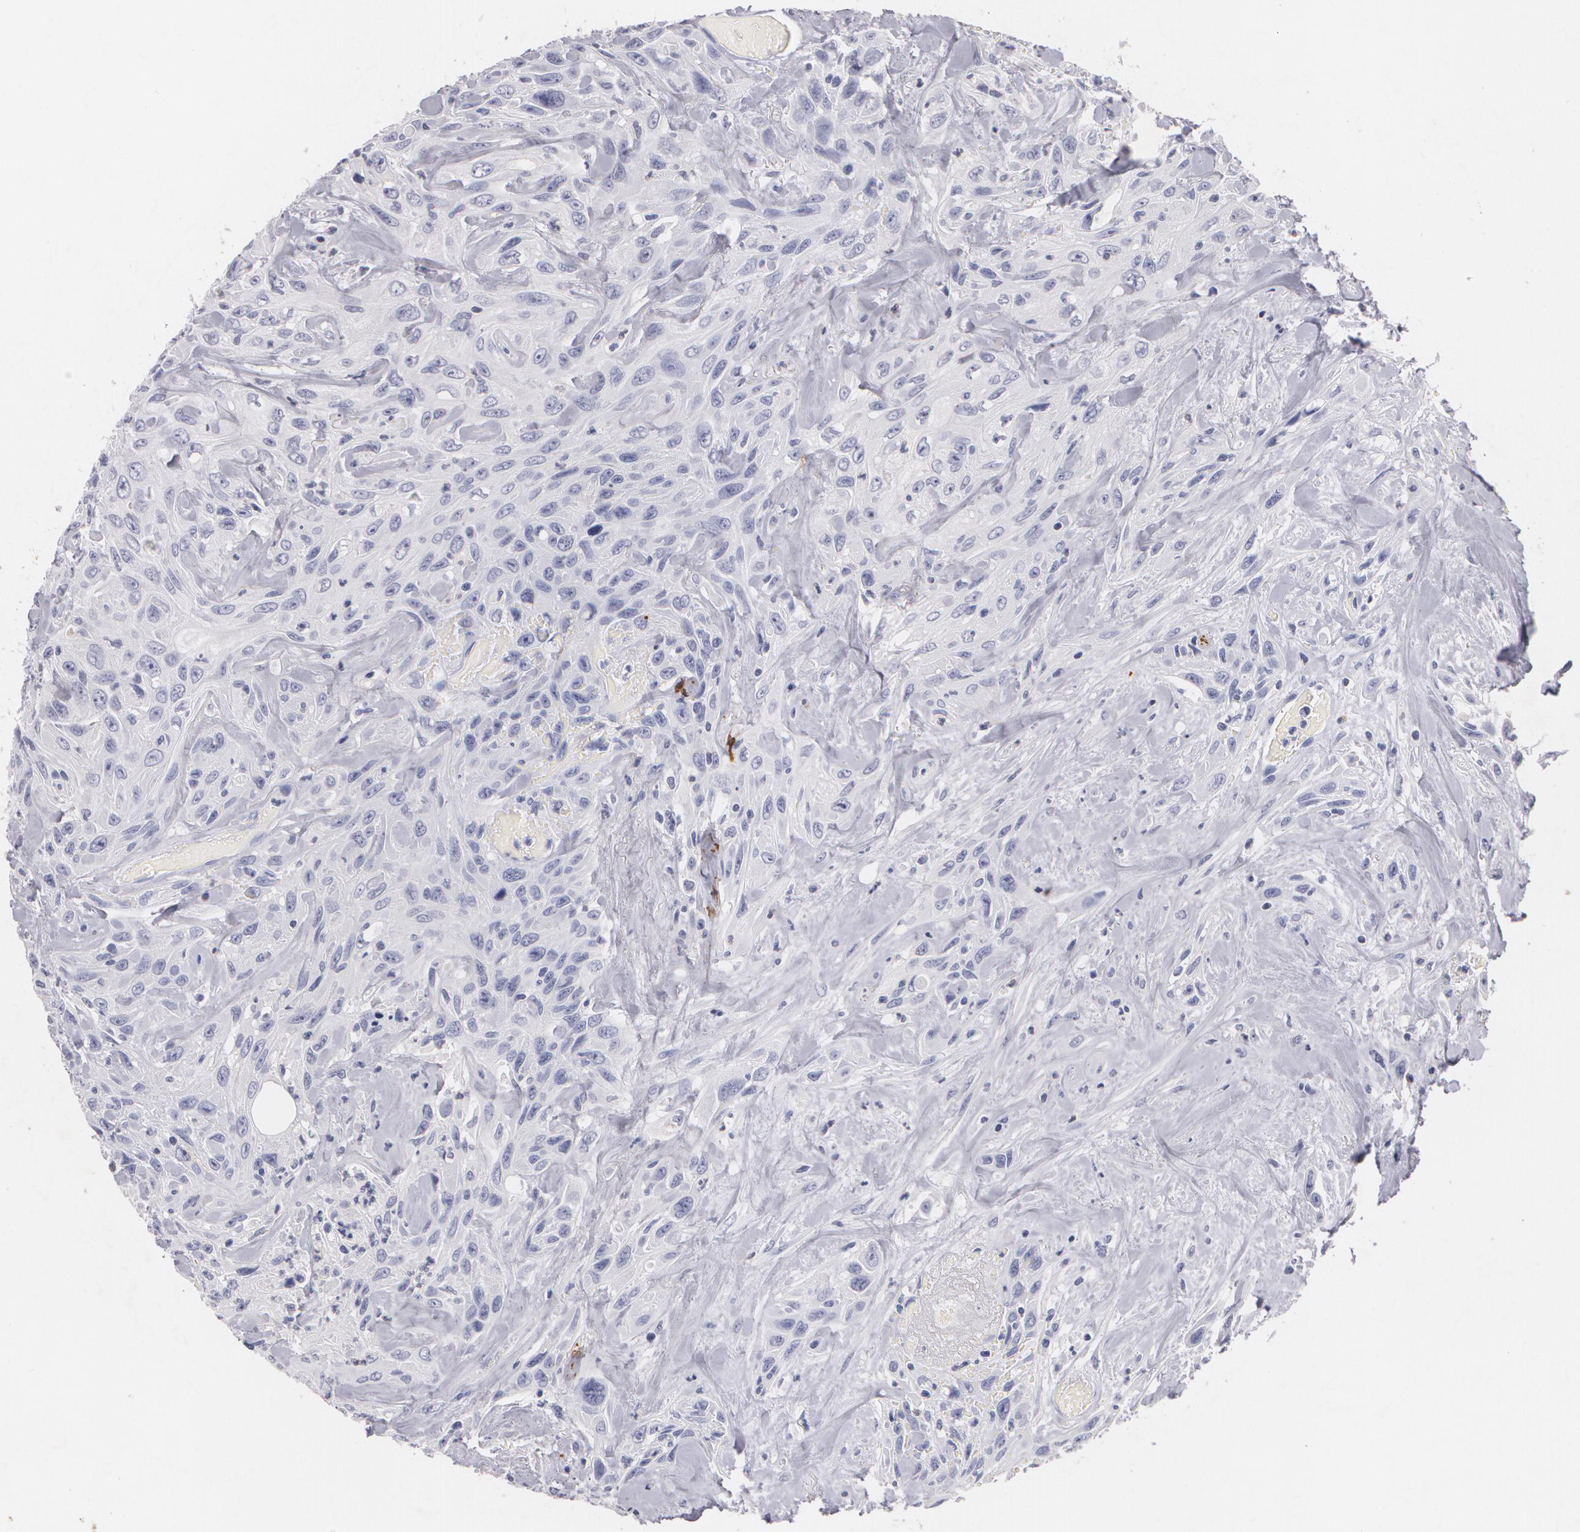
{"staining": {"intensity": "negative", "quantity": "none", "location": "none"}, "tissue": "urothelial cancer", "cell_type": "Tumor cells", "image_type": "cancer", "snomed": [{"axis": "morphology", "description": "Urothelial carcinoma, High grade"}, {"axis": "topography", "description": "Urinary bladder"}], "caption": "Tumor cells are negative for brown protein staining in urothelial carcinoma (high-grade). Brightfield microscopy of immunohistochemistry (IHC) stained with DAB (3,3'-diaminobenzidine) (brown) and hematoxylin (blue), captured at high magnification.", "gene": "NGFR", "patient": {"sex": "female", "age": 84}}